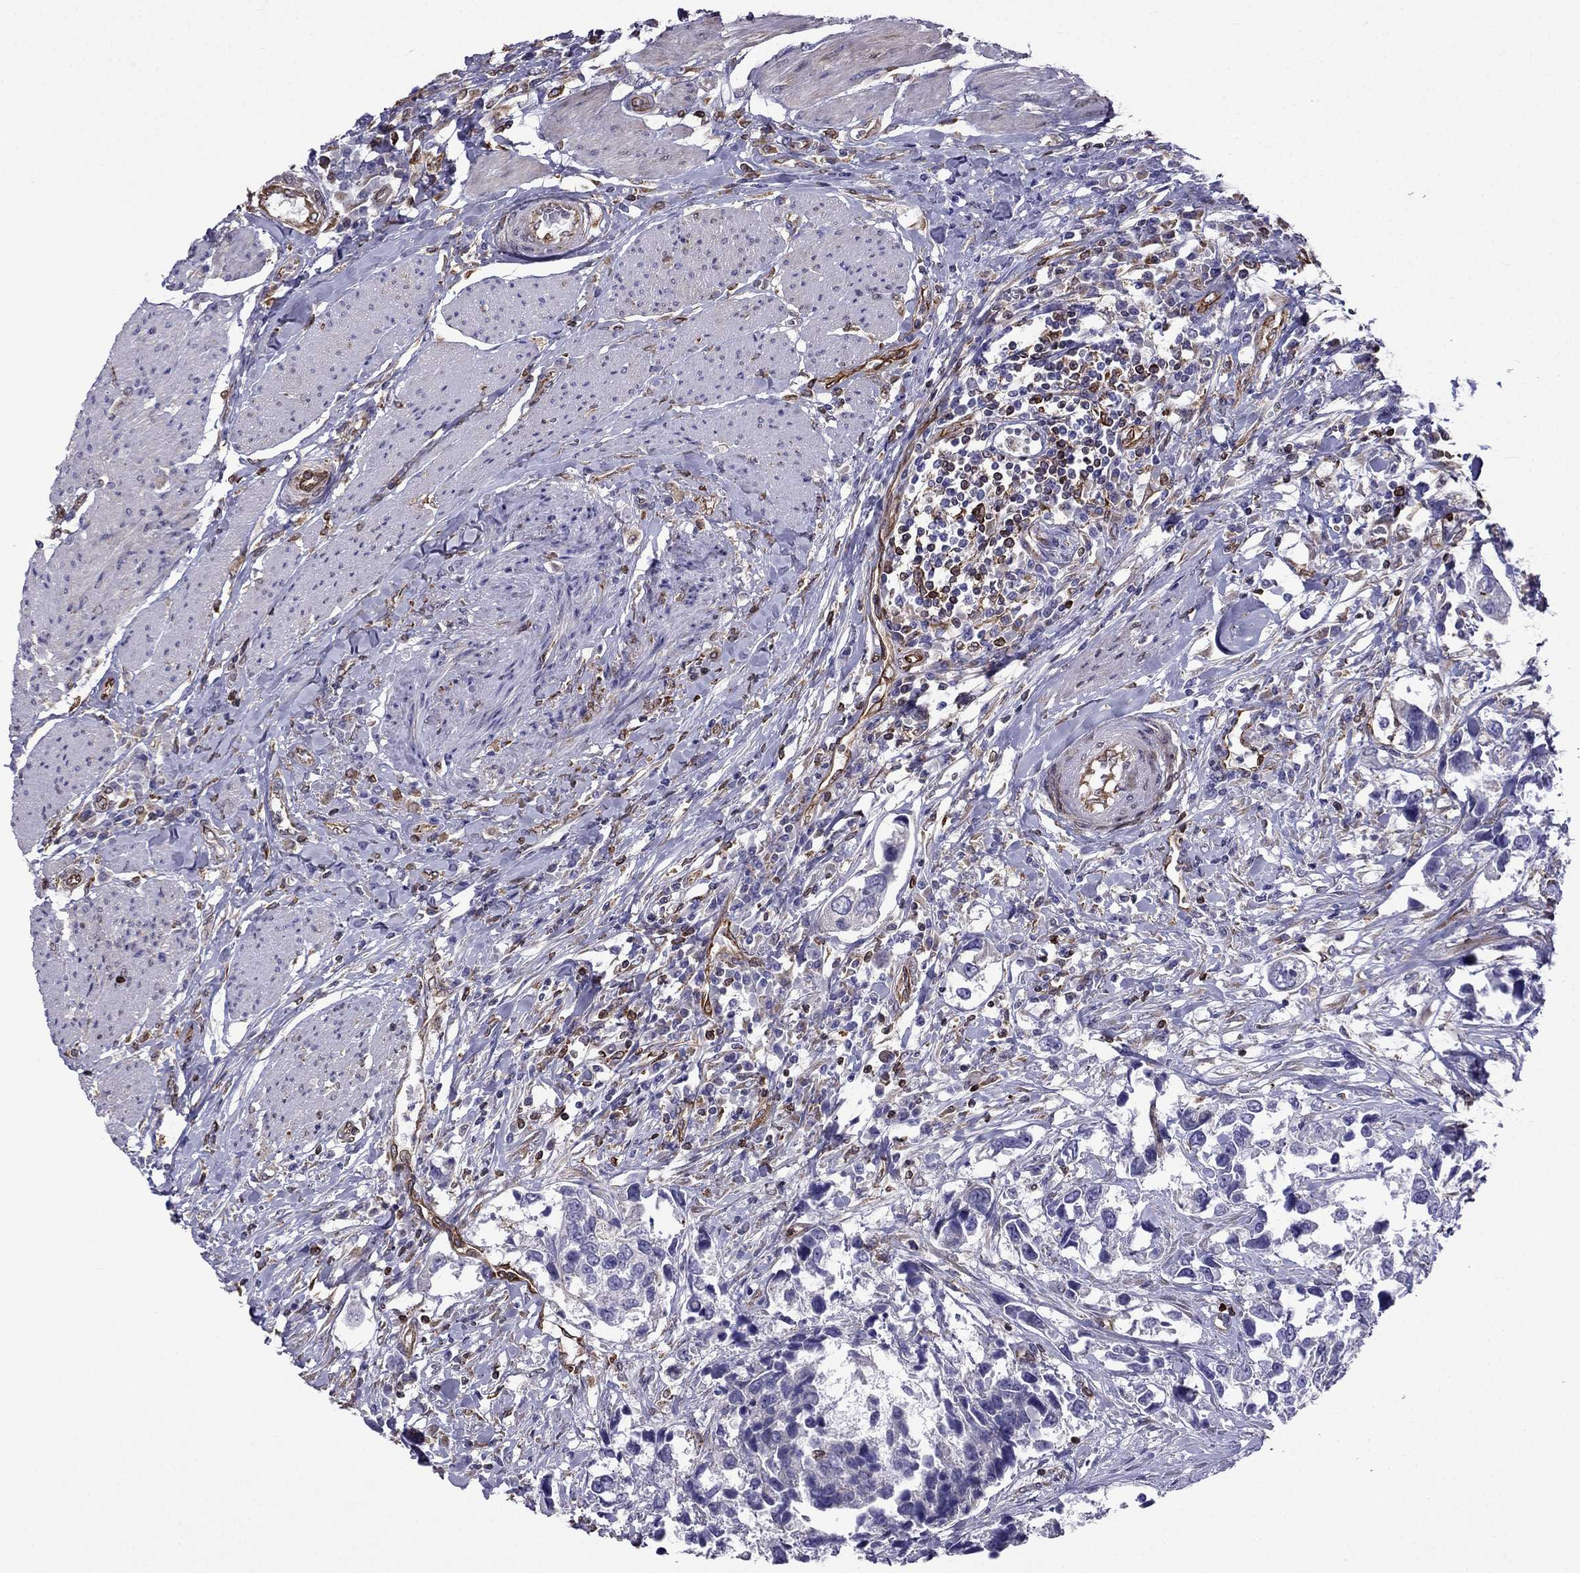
{"staining": {"intensity": "negative", "quantity": "none", "location": "none"}, "tissue": "urothelial cancer", "cell_type": "Tumor cells", "image_type": "cancer", "snomed": [{"axis": "morphology", "description": "Urothelial carcinoma, NOS"}, {"axis": "morphology", "description": "Urothelial carcinoma, High grade"}, {"axis": "topography", "description": "Urinary bladder"}], "caption": "Micrograph shows no protein expression in tumor cells of urothelial carcinoma (high-grade) tissue.", "gene": "GNAL", "patient": {"sex": "male", "age": 63}}